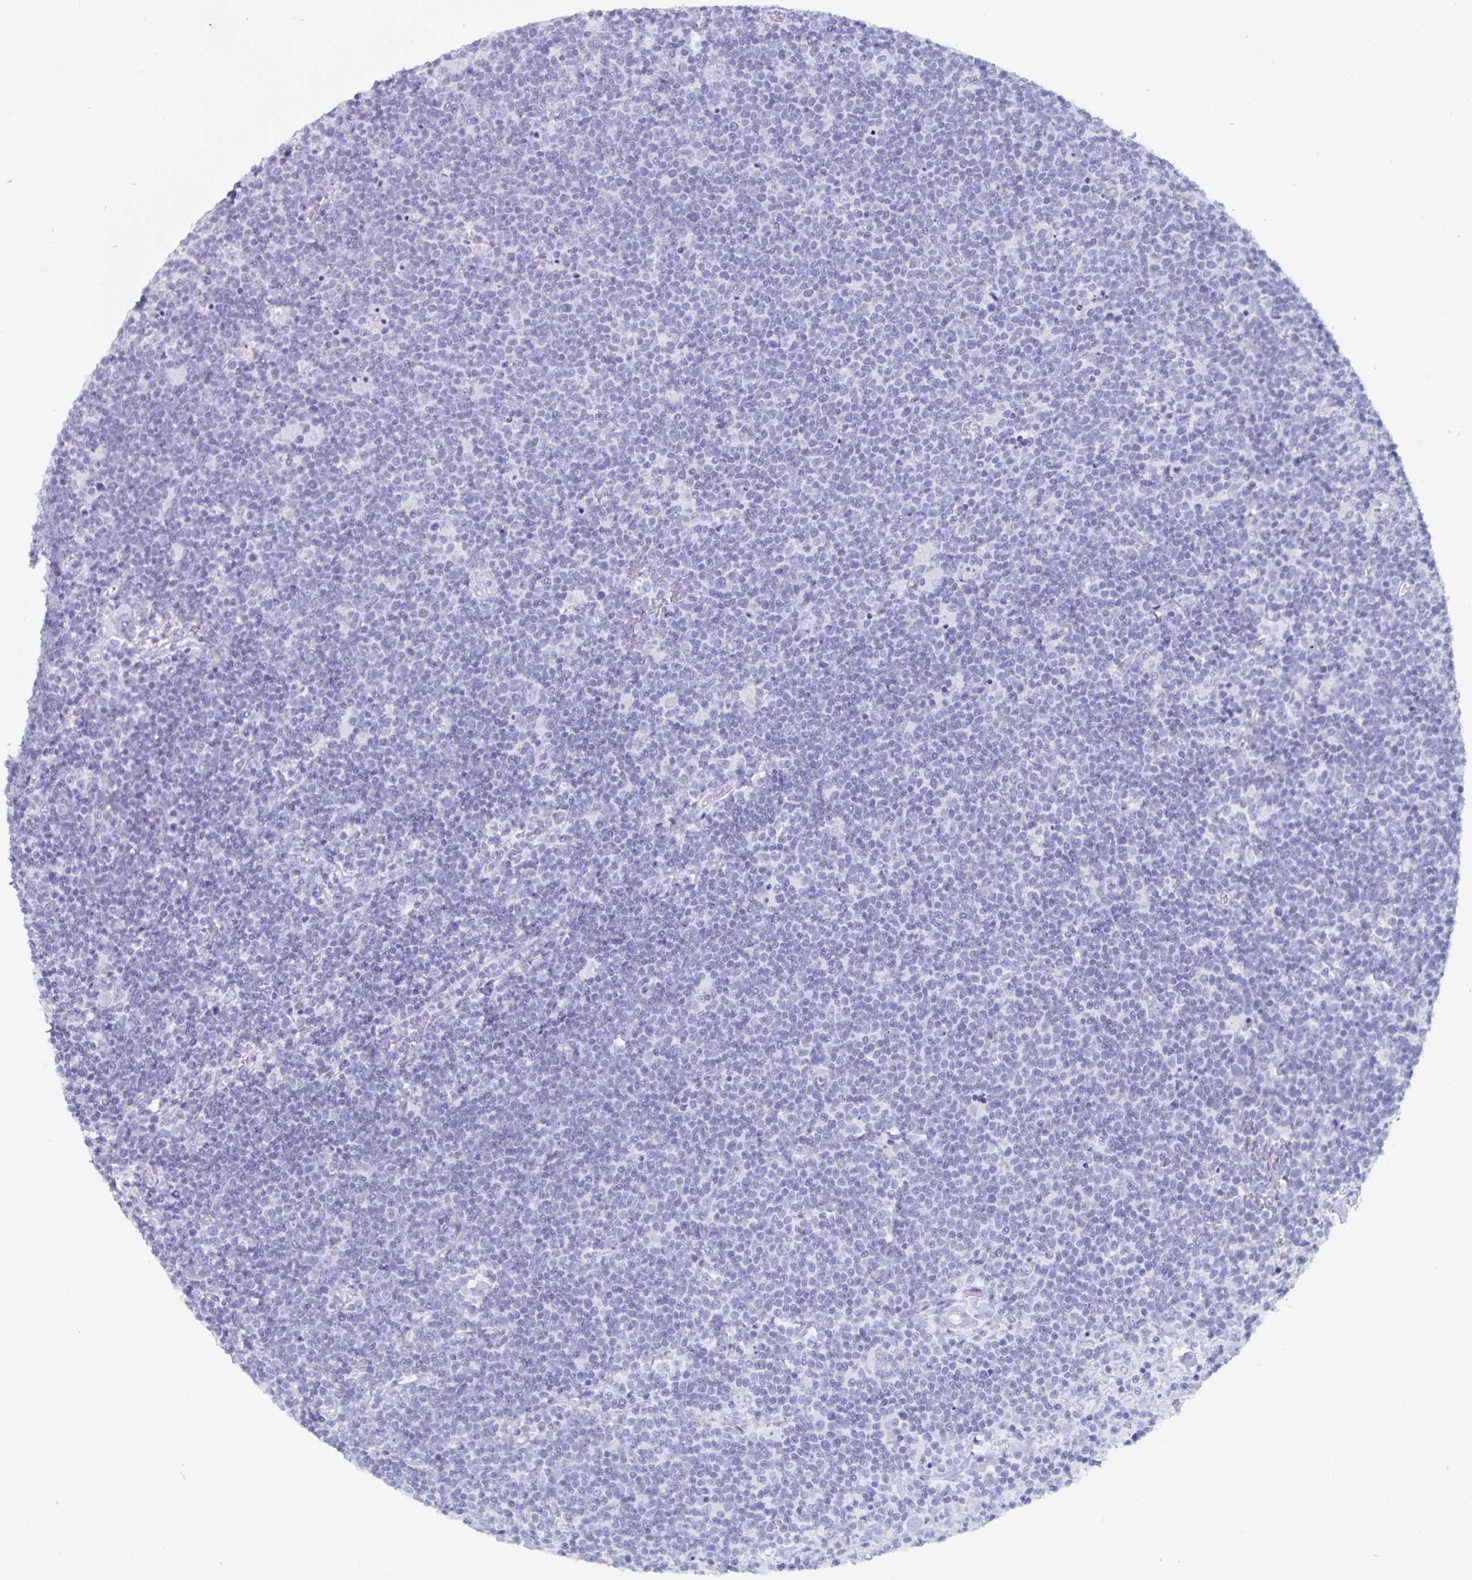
{"staining": {"intensity": "negative", "quantity": "none", "location": "none"}, "tissue": "lymphoma", "cell_type": "Tumor cells", "image_type": "cancer", "snomed": [{"axis": "morphology", "description": "Malignant lymphoma, non-Hodgkin's type, High grade"}, {"axis": "topography", "description": "Lymph node"}], "caption": "Tumor cells are negative for protein expression in human lymphoma.", "gene": "GPR137", "patient": {"sex": "male", "age": 61}}